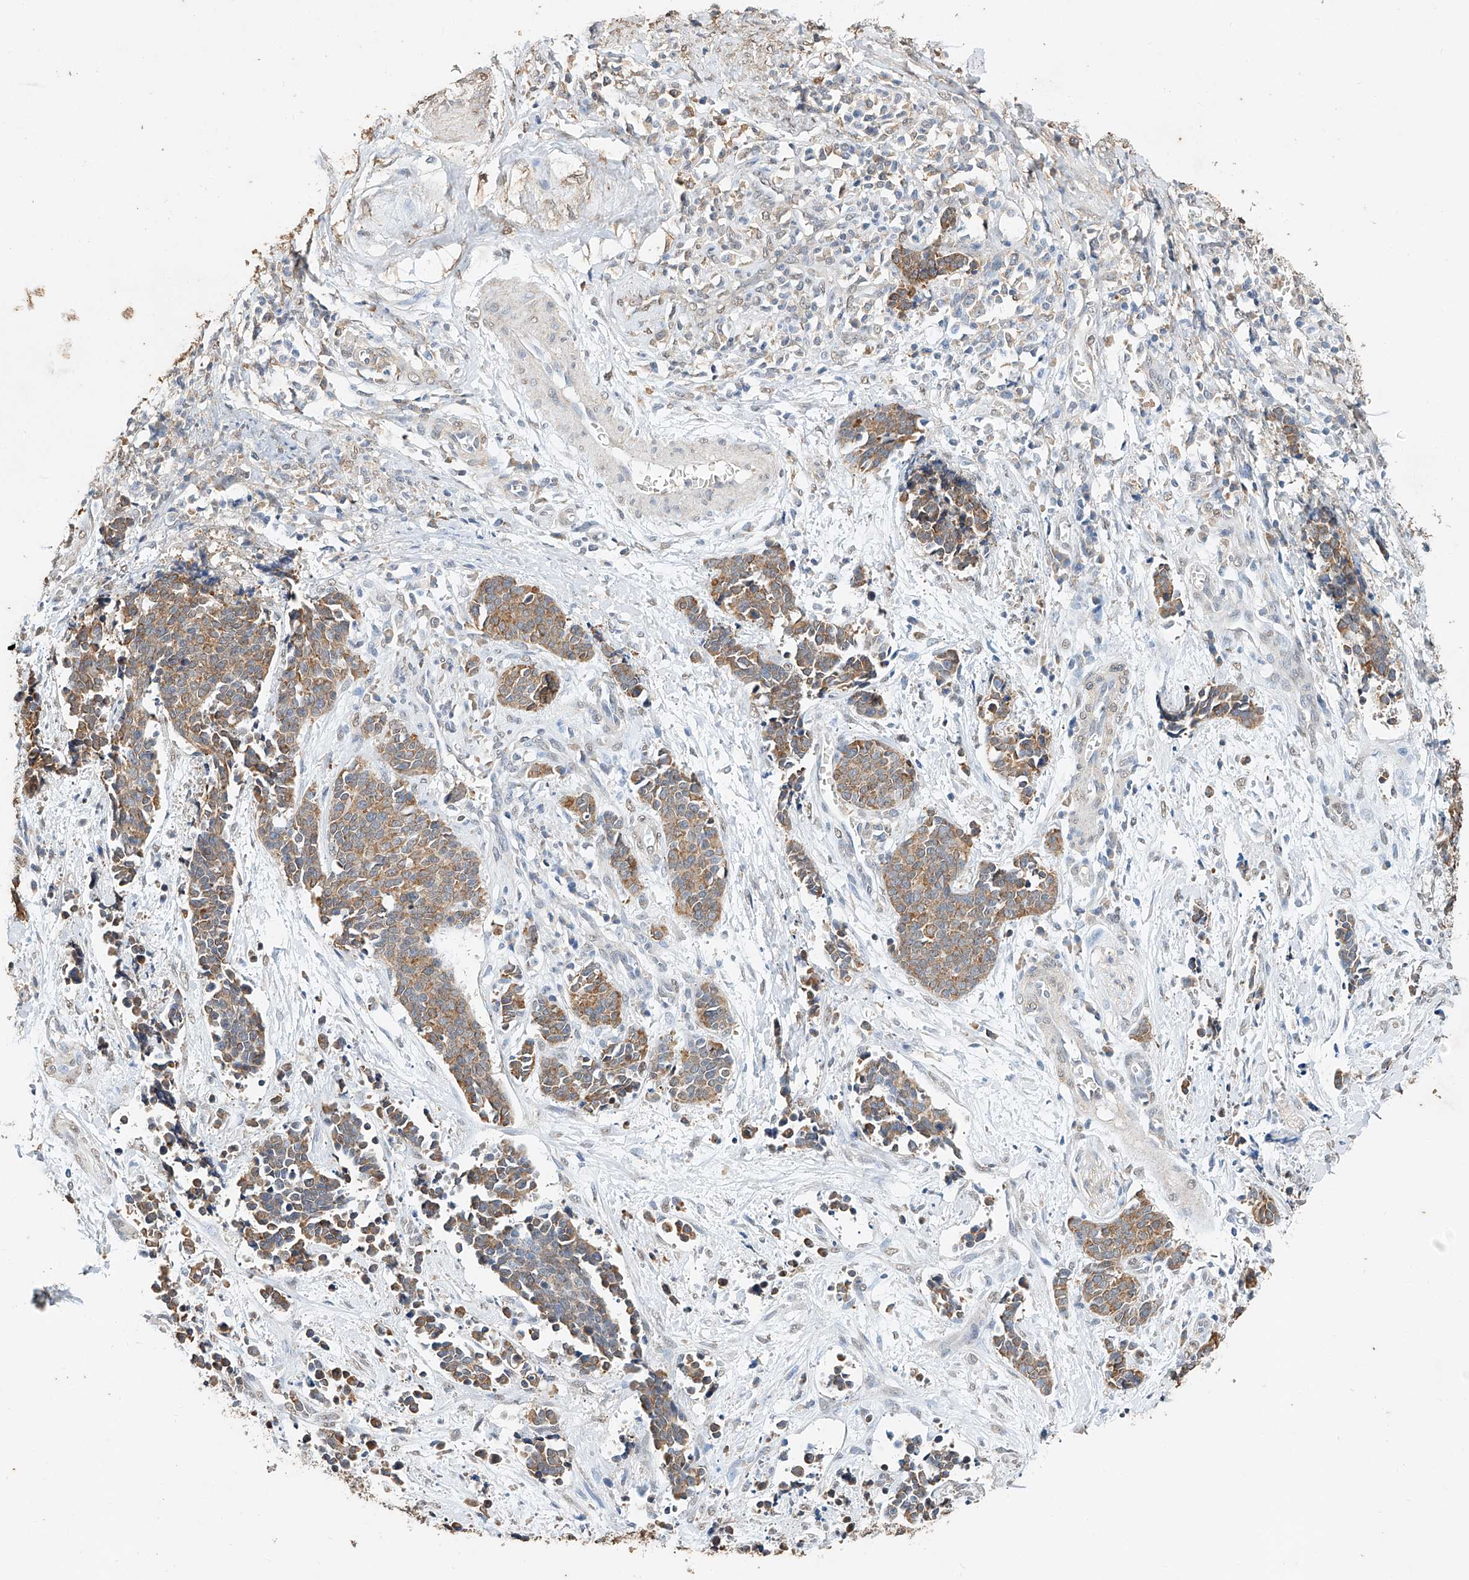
{"staining": {"intensity": "moderate", "quantity": ">75%", "location": "cytoplasmic/membranous"}, "tissue": "cervical cancer", "cell_type": "Tumor cells", "image_type": "cancer", "snomed": [{"axis": "morphology", "description": "Squamous cell carcinoma, NOS"}, {"axis": "topography", "description": "Cervix"}], "caption": "This is a micrograph of immunohistochemistry (IHC) staining of squamous cell carcinoma (cervical), which shows moderate positivity in the cytoplasmic/membranous of tumor cells.", "gene": "CERS4", "patient": {"sex": "female", "age": 35}}